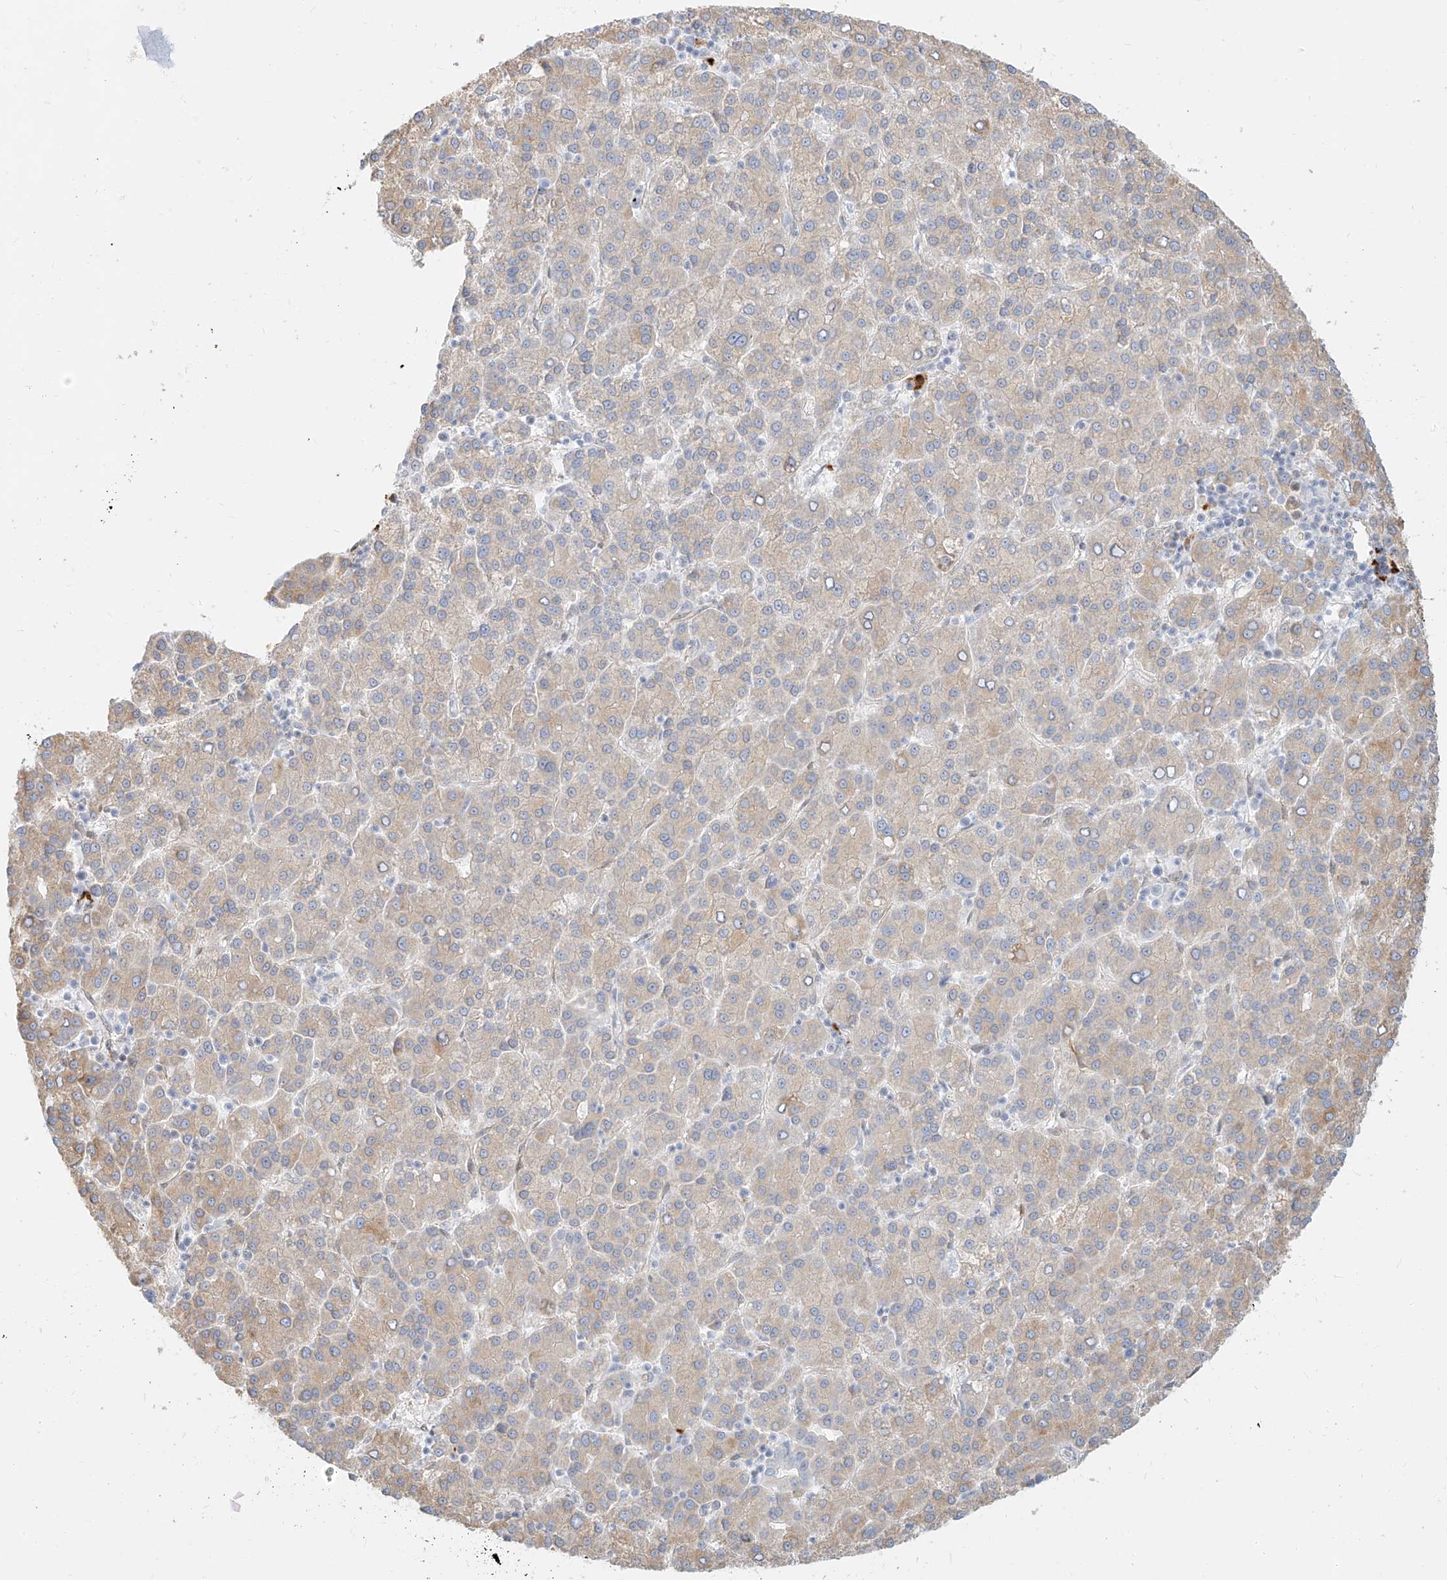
{"staining": {"intensity": "weak", "quantity": "<25%", "location": "cytoplasmic/membranous"}, "tissue": "liver cancer", "cell_type": "Tumor cells", "image_type": "cancer", "snomed": [{"axis": "morphology", "description": "Carcinoma, Hepatocellular, NOS"}, {"axis": "topography", "description": "Liver"}], "caption": "Immunohistochemistry (IHC) photomicrograph of neoplastic tissue: liver cancer stained with DAB (3,3'-diaminobenzidine) displays no significant protein staining in tumor cells. The staining was performed using DAB (3,3'-diaminobenzidine) to visualize the protein expression in brown, while the nuclei were stained in blue with hematoxylin (Magnification: 20x).", "gene": "NHSL1", "patient": {"sex": "female", "age": 58}}